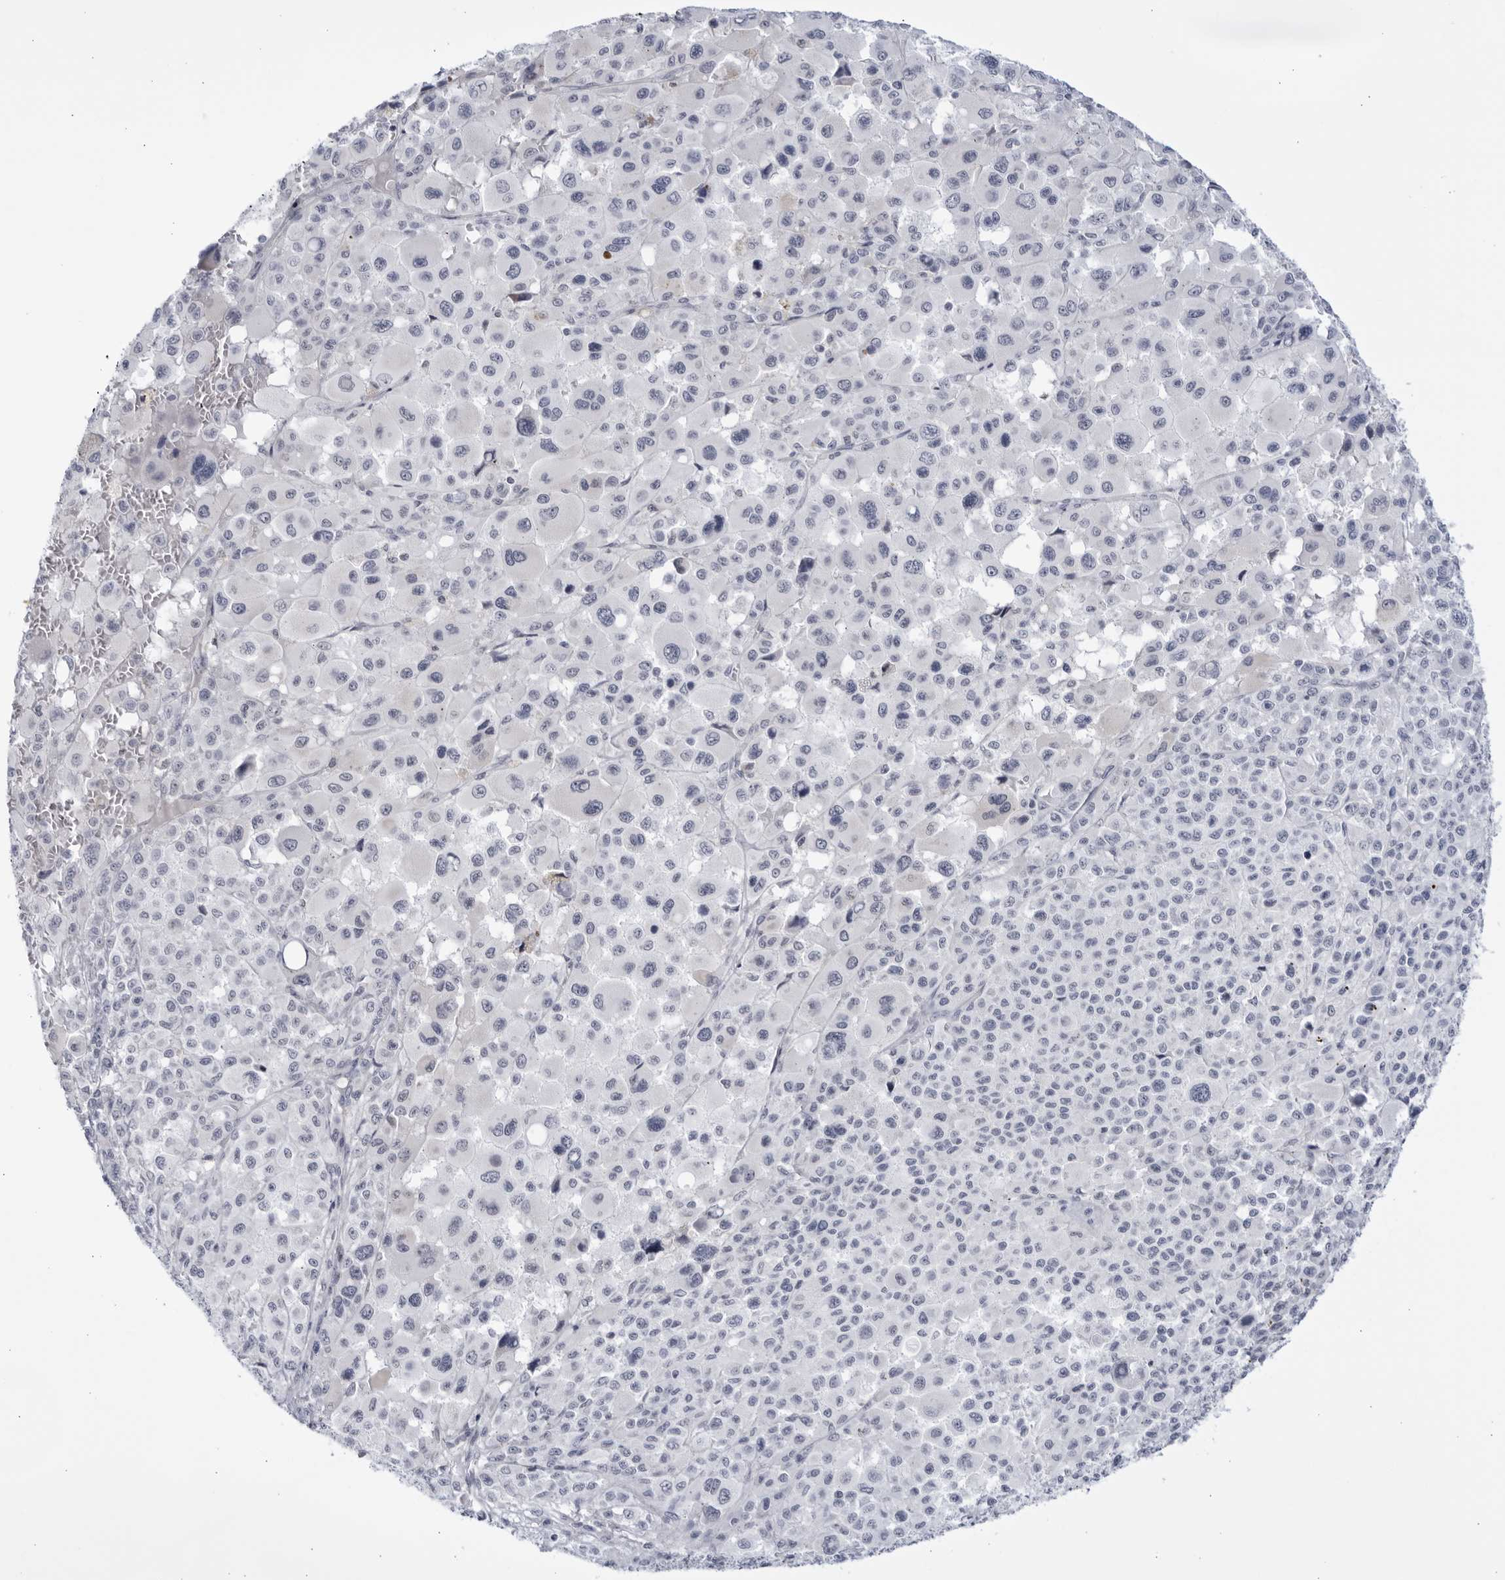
{"staining": {"intensity": "negative", "quantity": "none", "location": "none"}, "tissue": "melanoma", "cell_type": "Tumor cells", "image_type": "cancer", "snomed": [{"axis": "morphology", "description": "Malignant melanoma, Metastatic site"}, {"axis": "topography", "description": "Skin"}], "caption": "Immunohistochemistry (IHC) micrograph of neoplastic tissue: human melanoma stained with DAB reveals no significant protein expression in tumor cells.", "gene": "CNBD1", "patient": {"sex": "female", "age": 74}}